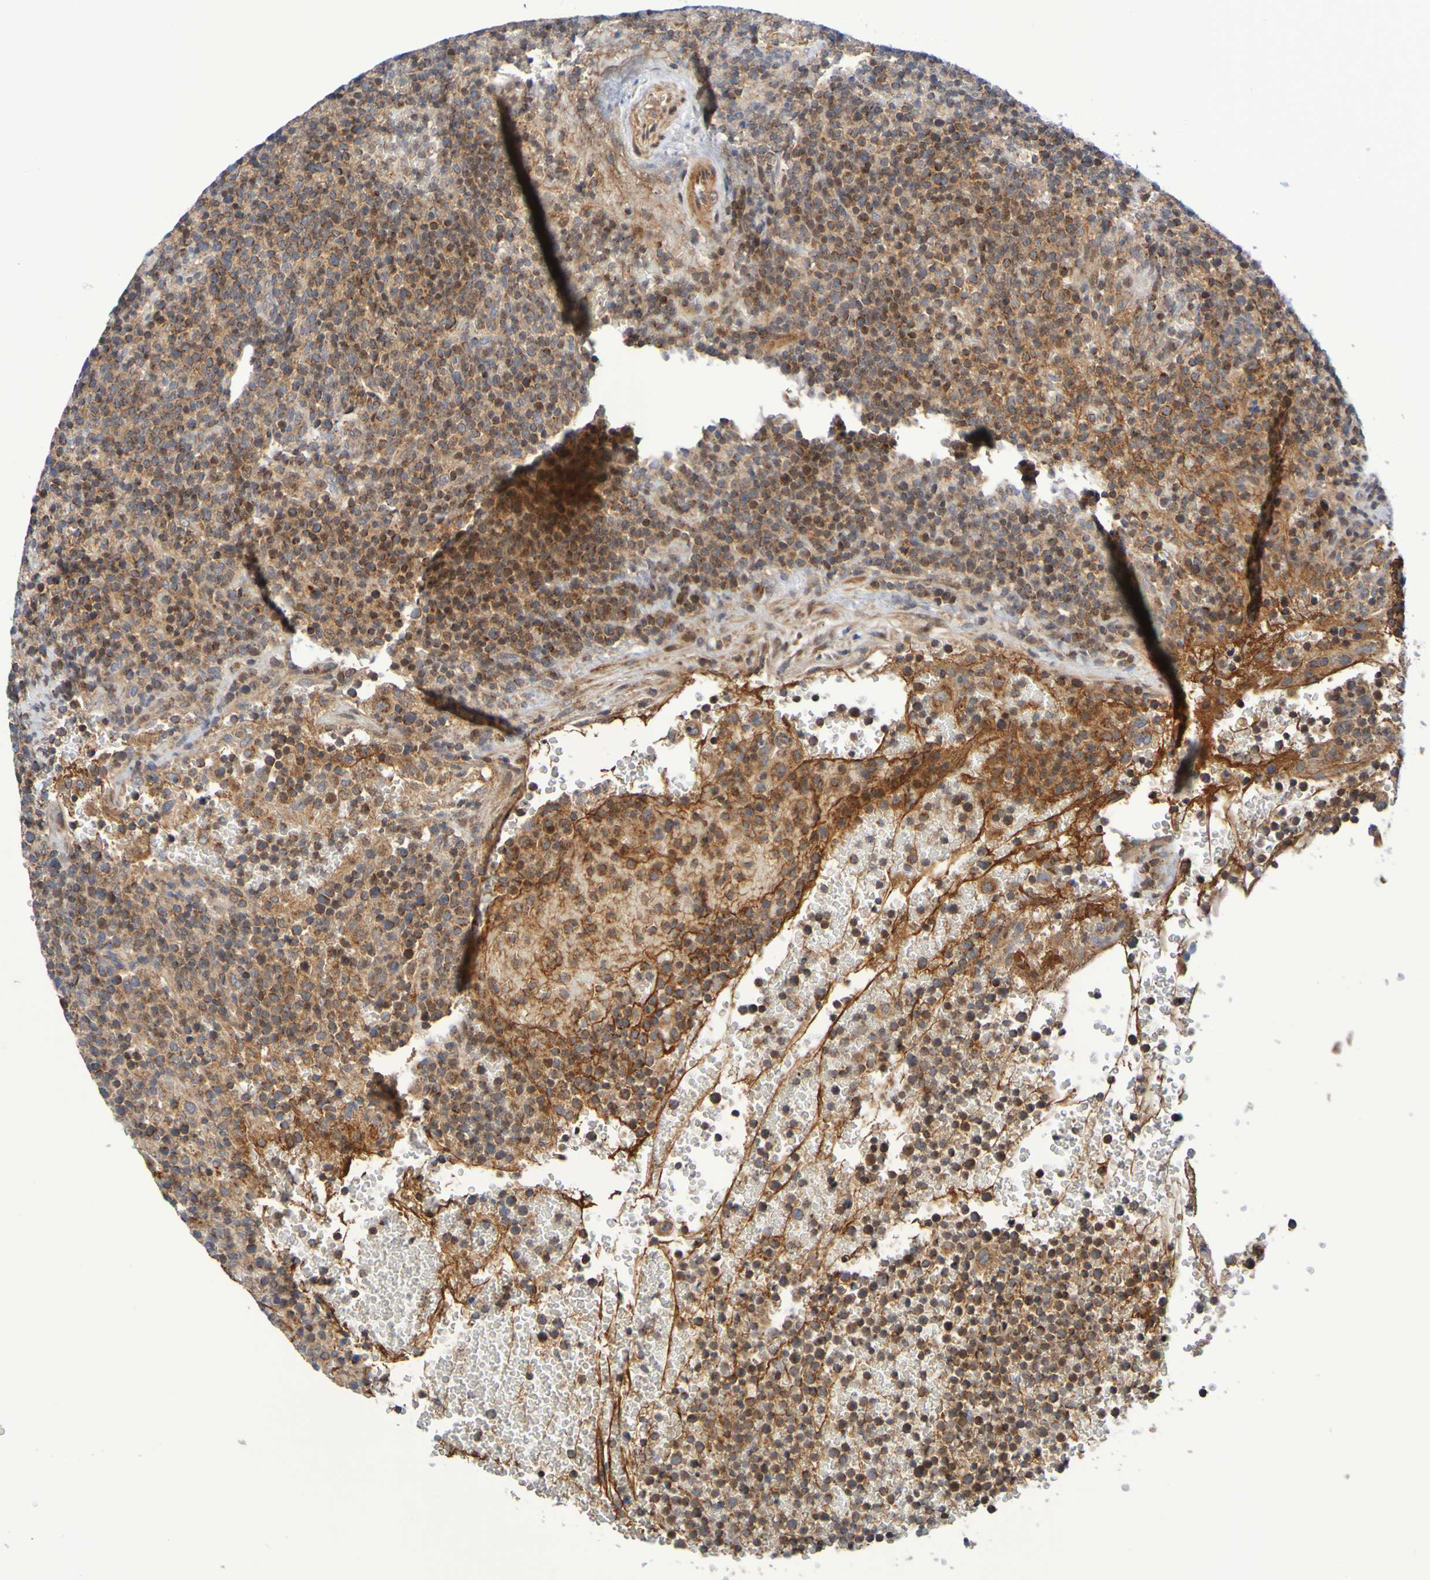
{"staining": {"intensity": "strong", "quantity": ">75%", "location": "cytoplasmic/membranous"}, "tissue": "lymphoma", "cell_type": "Tumor cells", "image_type": "cancer", "snomed": [{"axis": "morphology", "description": "Malignant lymphoma, non-Hodgkin's type, High grade"}, {"axis": "topography", "description": "Lymph node"}], "caption": "A high amount of strong cytoplasmic/membranous staining is seen in about >75% of tumor cells in high-grade malignant lymphoma, non-Hodgkin's type tissue.", "gene": "CCDC51", "patient": {"sex": "male", "age": 61}}